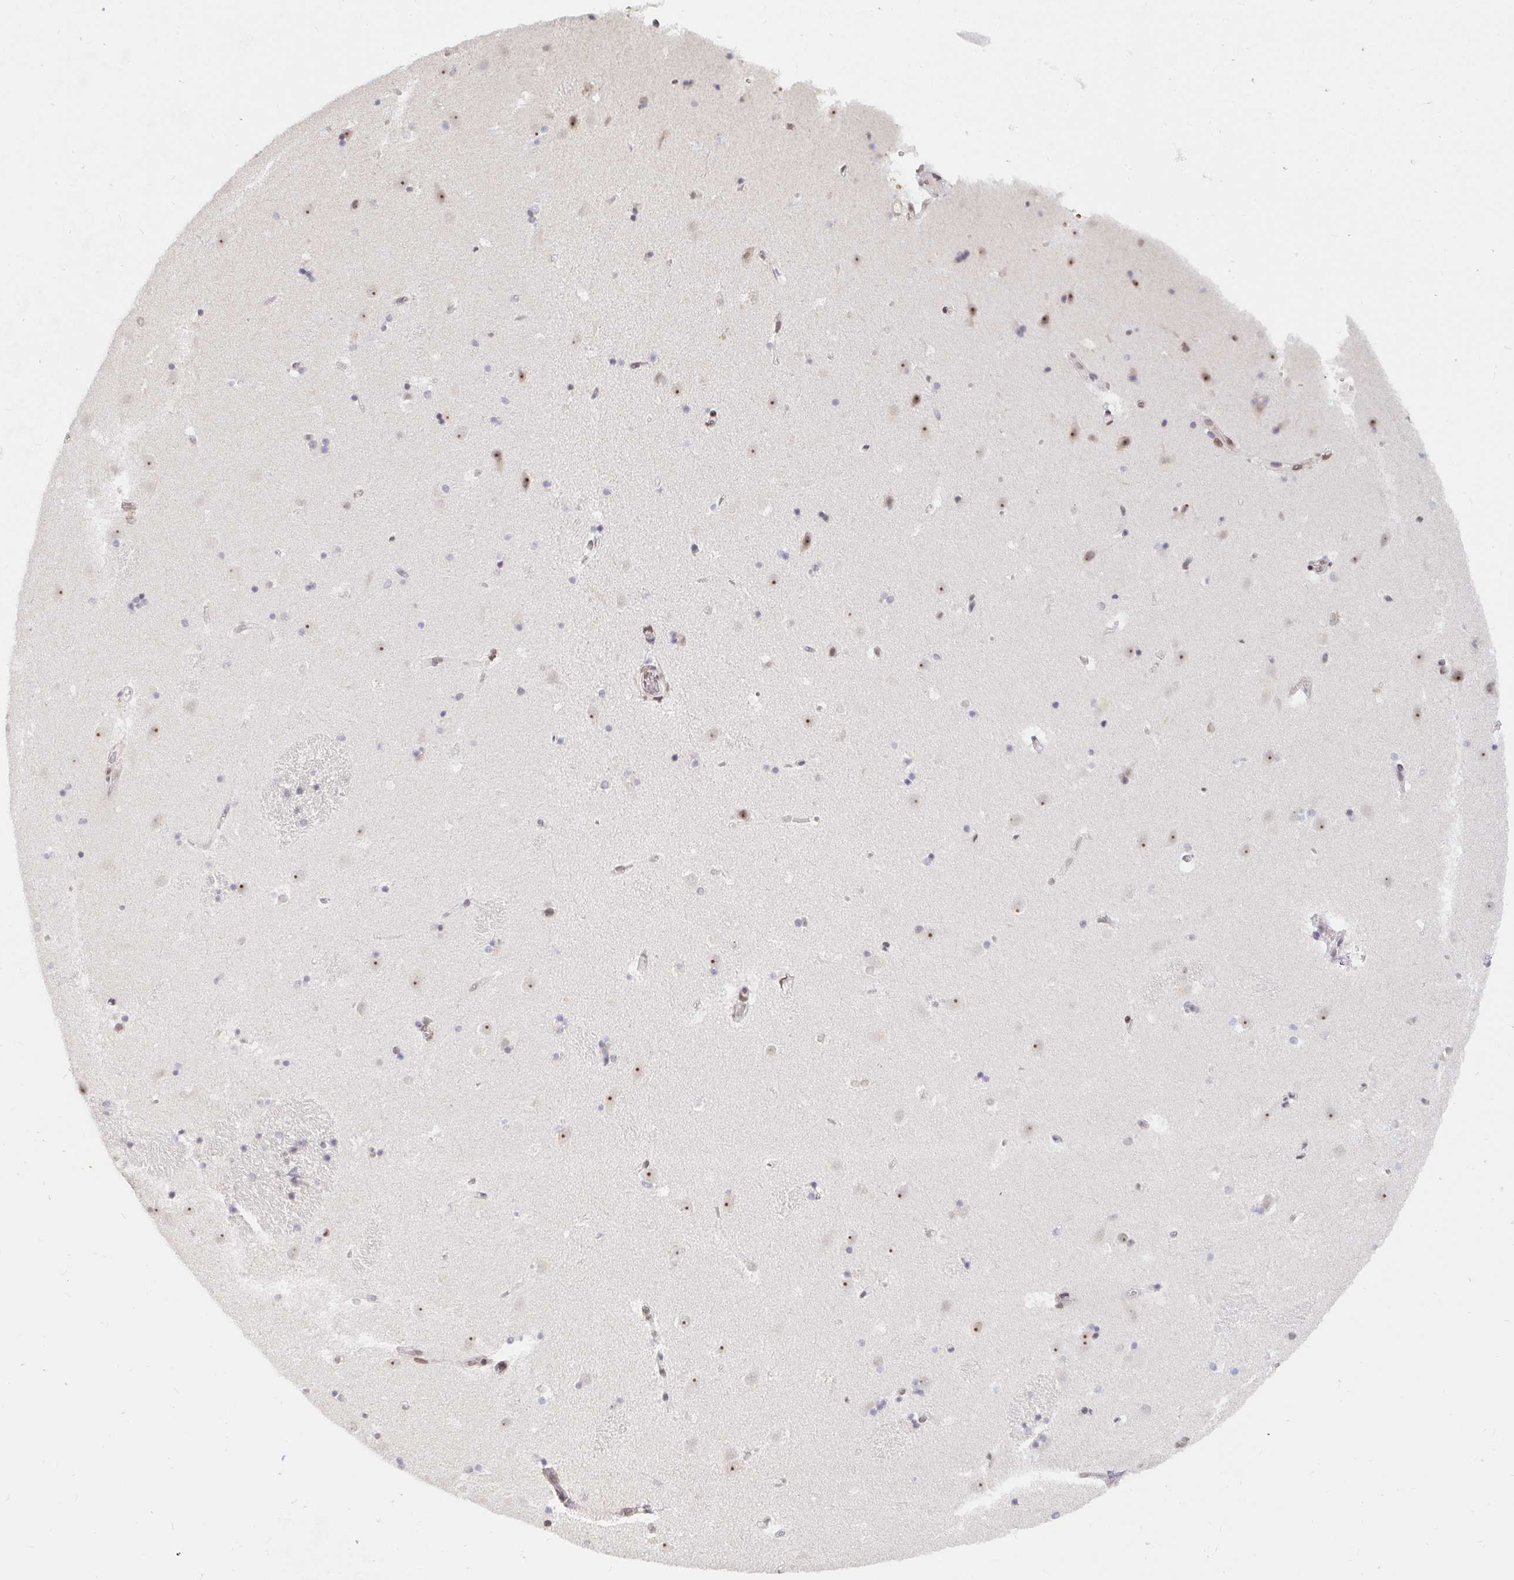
{"staining": {"intensity": "negative", "quantity": "none", "location": "none"}, "tissue": "caudate", "cell_type": "Glial cells", "image_type": "normal", "snomed": [{"axis": "morphology", "description": "Normal tissue, NOS"}, {"axis": "topography", "description": "Lateral ventricle wall"}], "caption": "Caudate stained for a protein using immunohistochemistry (IHC) reveals no positivity glial cells.", "gene": "CHD2", "patient": {"sex": "male", "age": 37}}